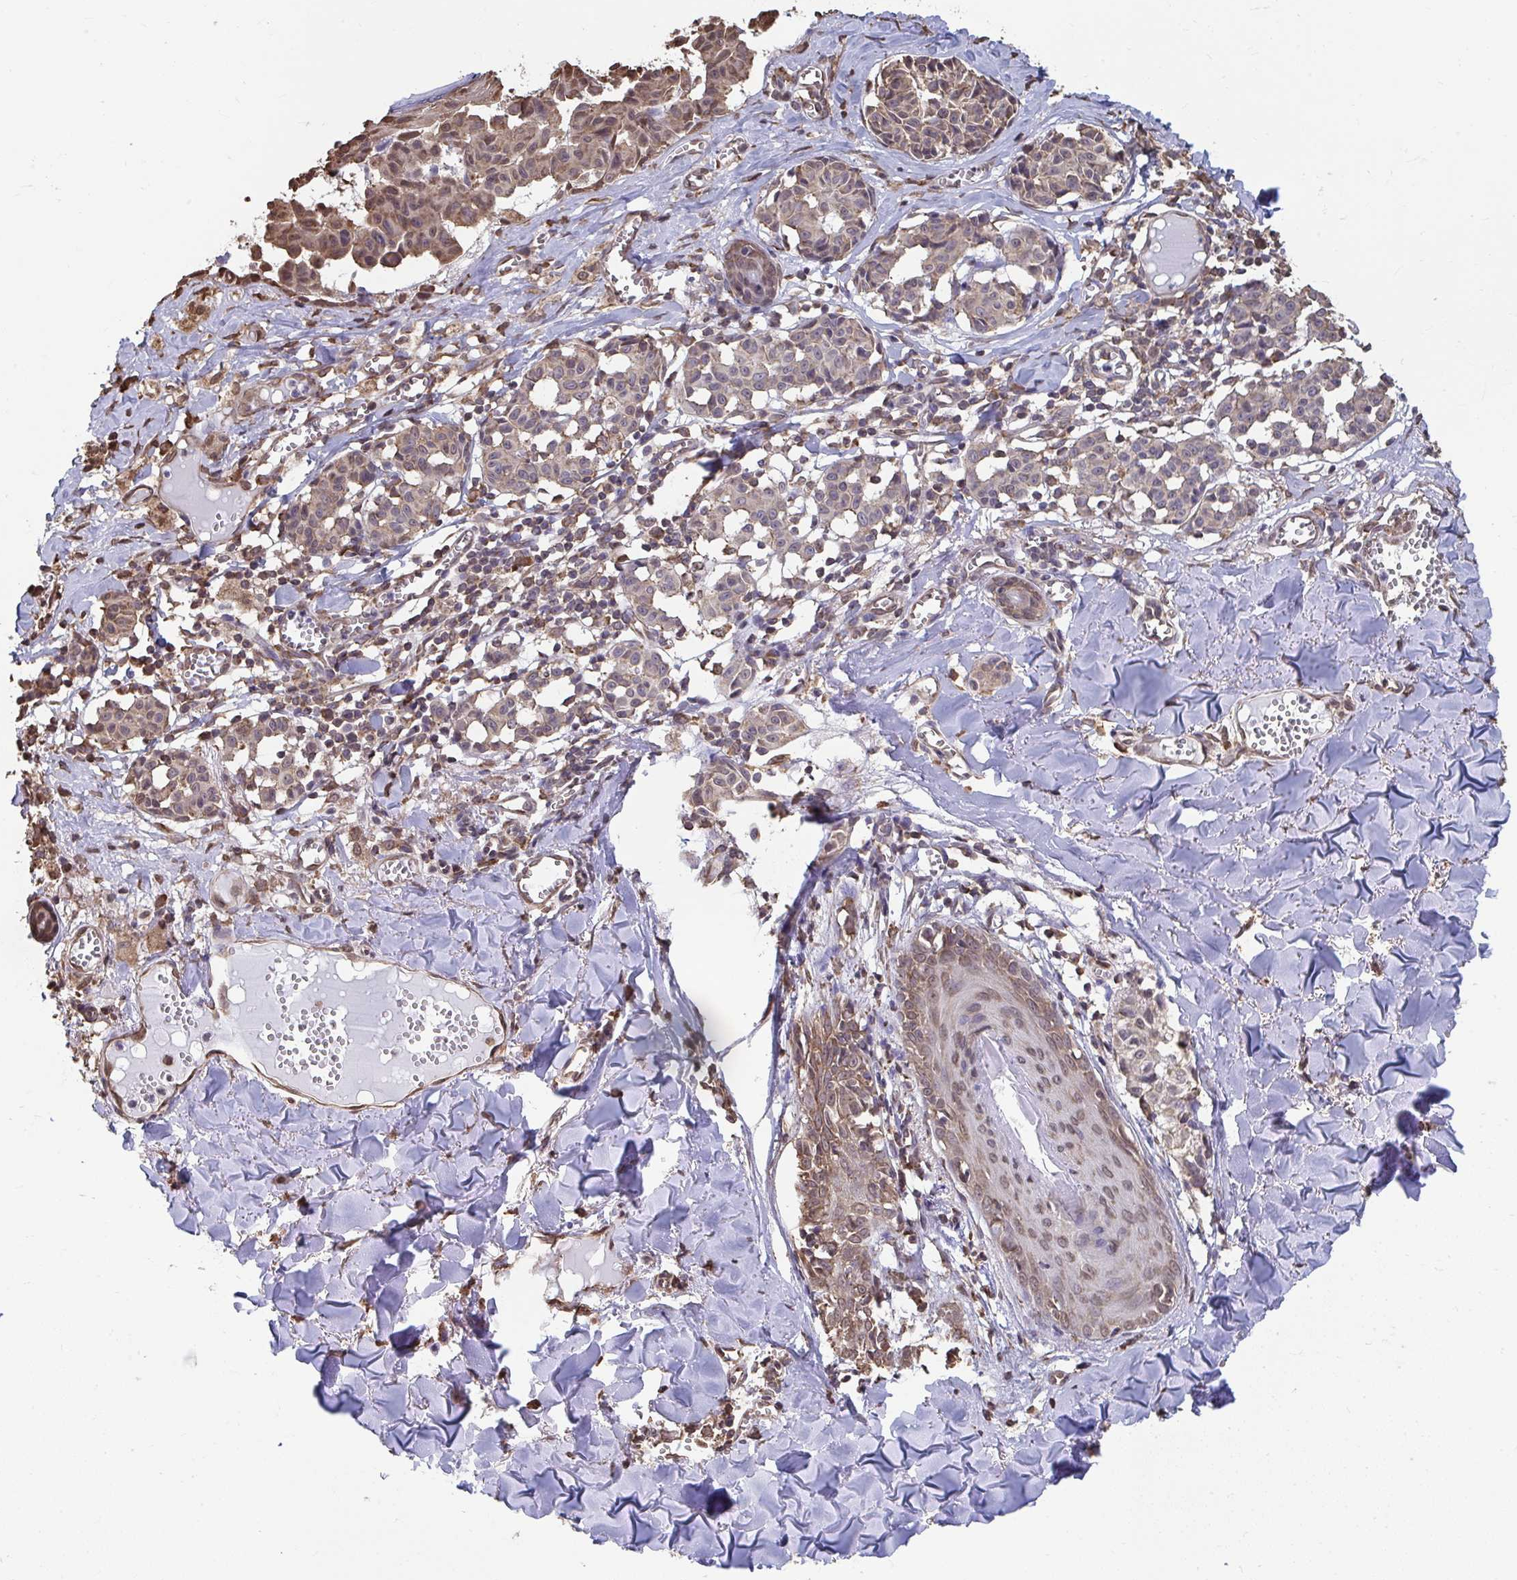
{"staining": {"intensity": "weak", "quantity": ">75%", "location": "cytoplasmic/membranous"}, "tissue": "melanoma", "cell_type": "Tumor cells", "image_type": "cancer", "snomed": [{"axis": "morphology", "description": "Malignant melanoma, NOS"}, {"axis": "topography", "description": "Skin"}], "caption": "Brown immunohistochemical staining in malignant melanoma displays weak cytoplasmic/membranous positivity in about >75% of tumor cells. (IHC, brightfield microscopy, high magnification).", "gene": "SYNCRIP", "patient": {"sex": "female", "age": 43}}